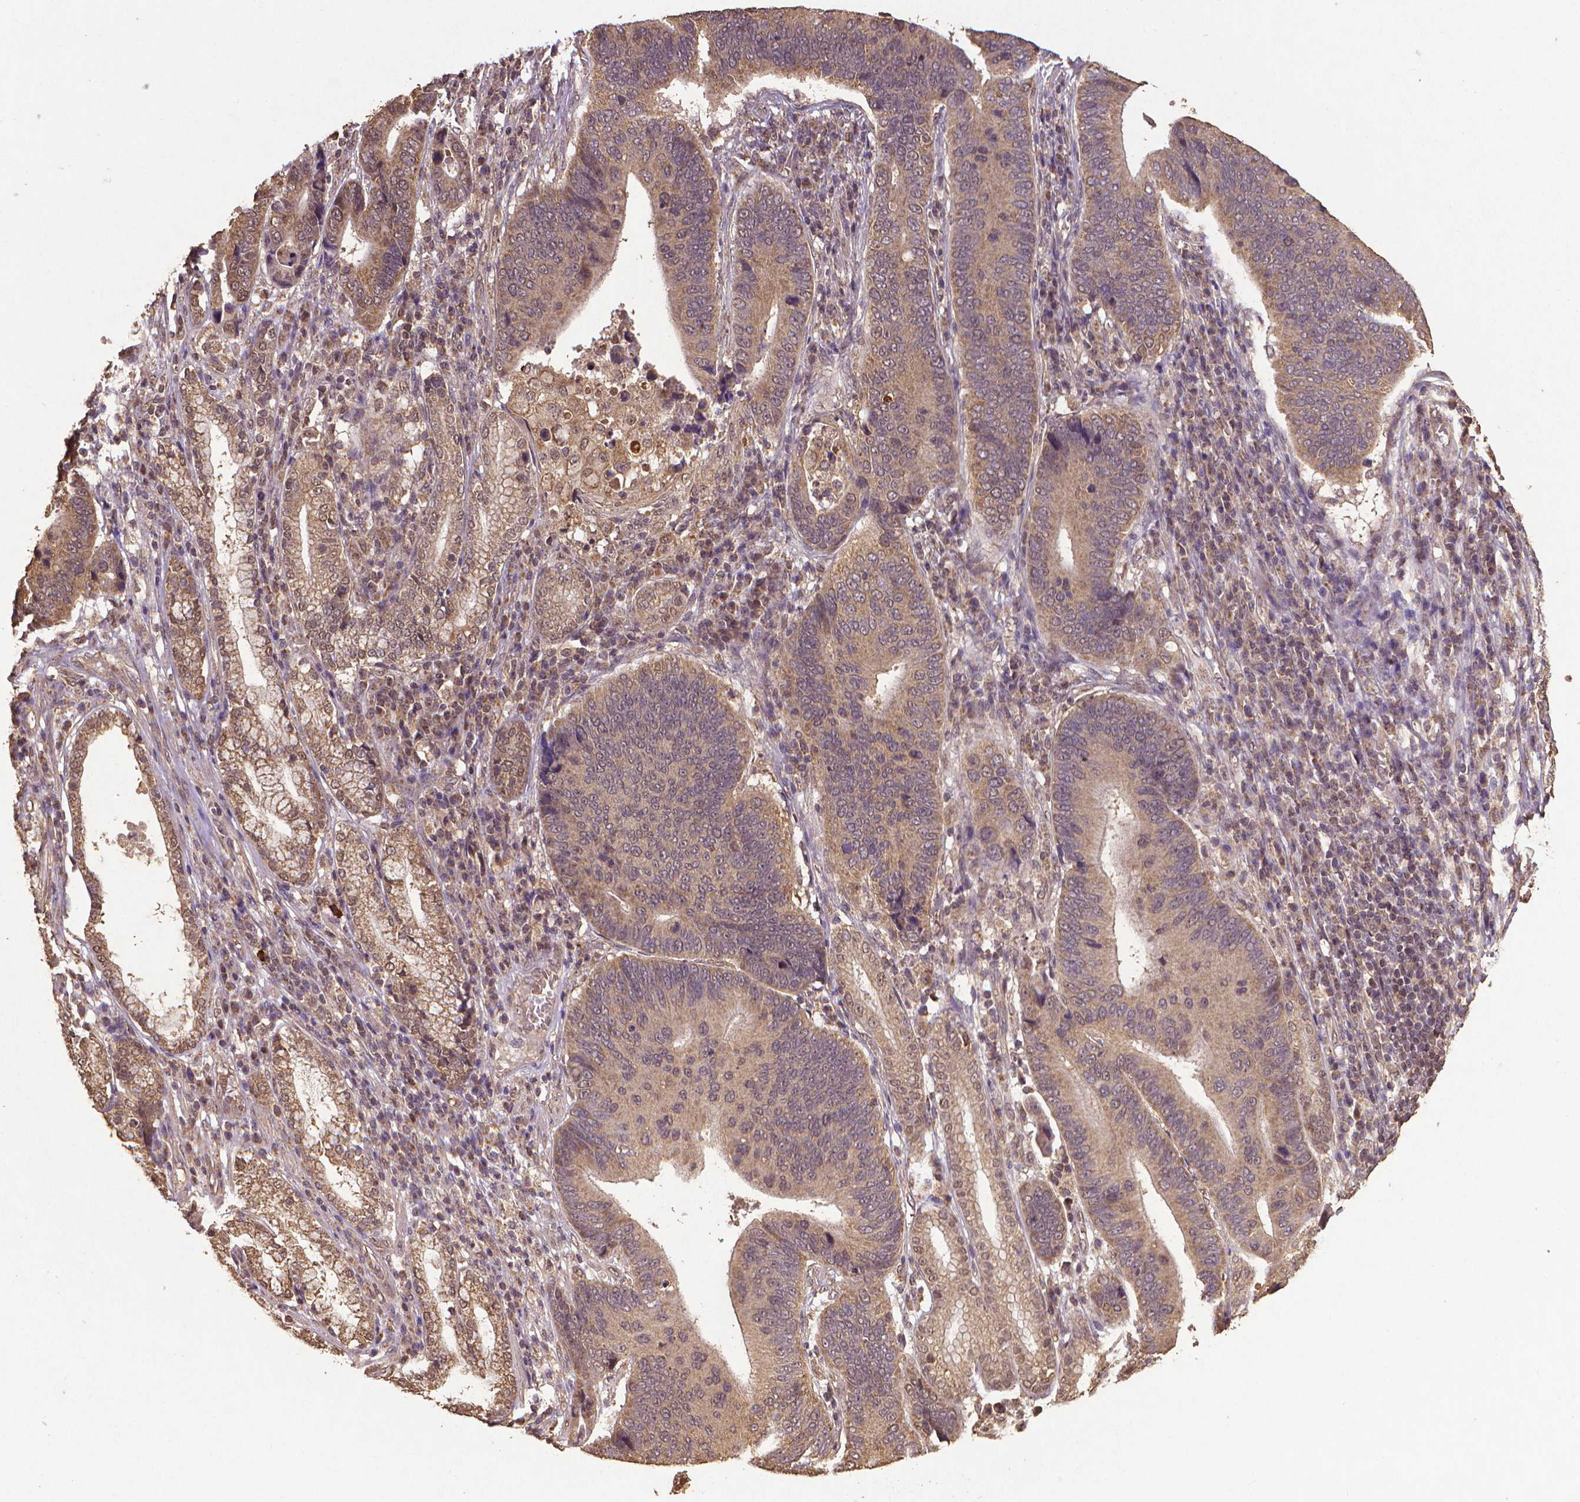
{"staining": {"intensity": "moderate", "quantity": ">75%", "location": "cytoplasmic/membranous,nuclear"}, "tissue": "stomach cancer", "cell_type": "Tumor cells", "image_type": "cancer", "snomed": [{"axis": "morphology", "description": "Adenocarcinoma, NOS"}, {"axis": "topography", "description": "Stomach"}], "caption": "A high-resolution photomicrograph shows immunohistochemistry (IHC) staining of stomach cancer, which reveals moderate cytoplasmic/membranous and nuclear staining in about >75% of tumor cells.", "gene": "DCAF1", "patient": {"sex": "male", "age": 84}}